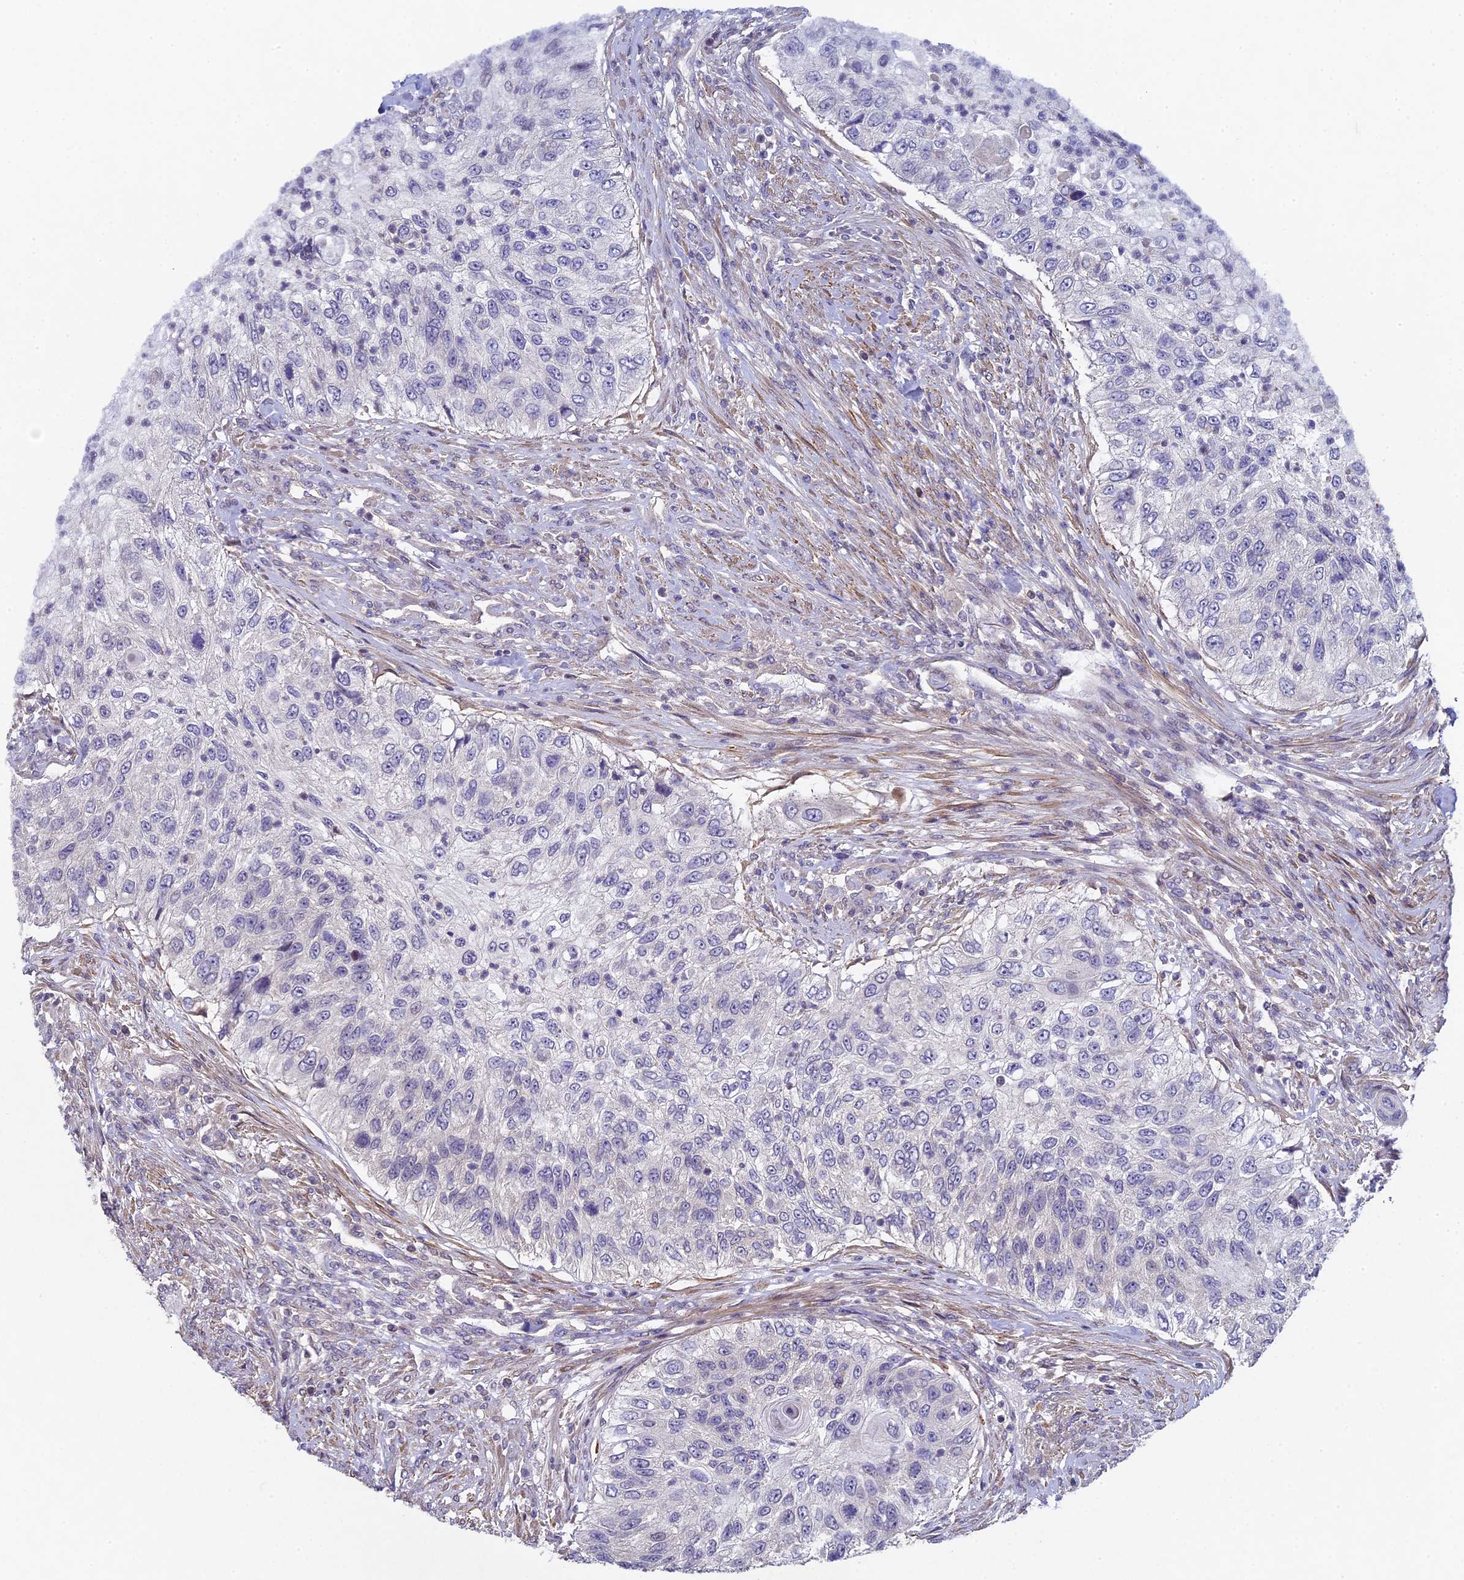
{"staining": {"intensity": "negative", "quantity": "none", "location": "none"}, "tissue": "urothelial cancer", "cell_type": "Tumor cells", "image_type": "cancer", "snomed": [{"axis": "morphology", "description": "Urothelial carcinoma, High grade"}, {"axis": "topography", "description": "Urinary bladder"}], "caption": "DAB (3,3'-diaminobenzidine) immunohistochemical staining of urothelial carcinoma (high-grade) displays no significant positivity in tumor cells.", "gene": "DIXDC1", "patient": {"sex": "female", "age": 60}}